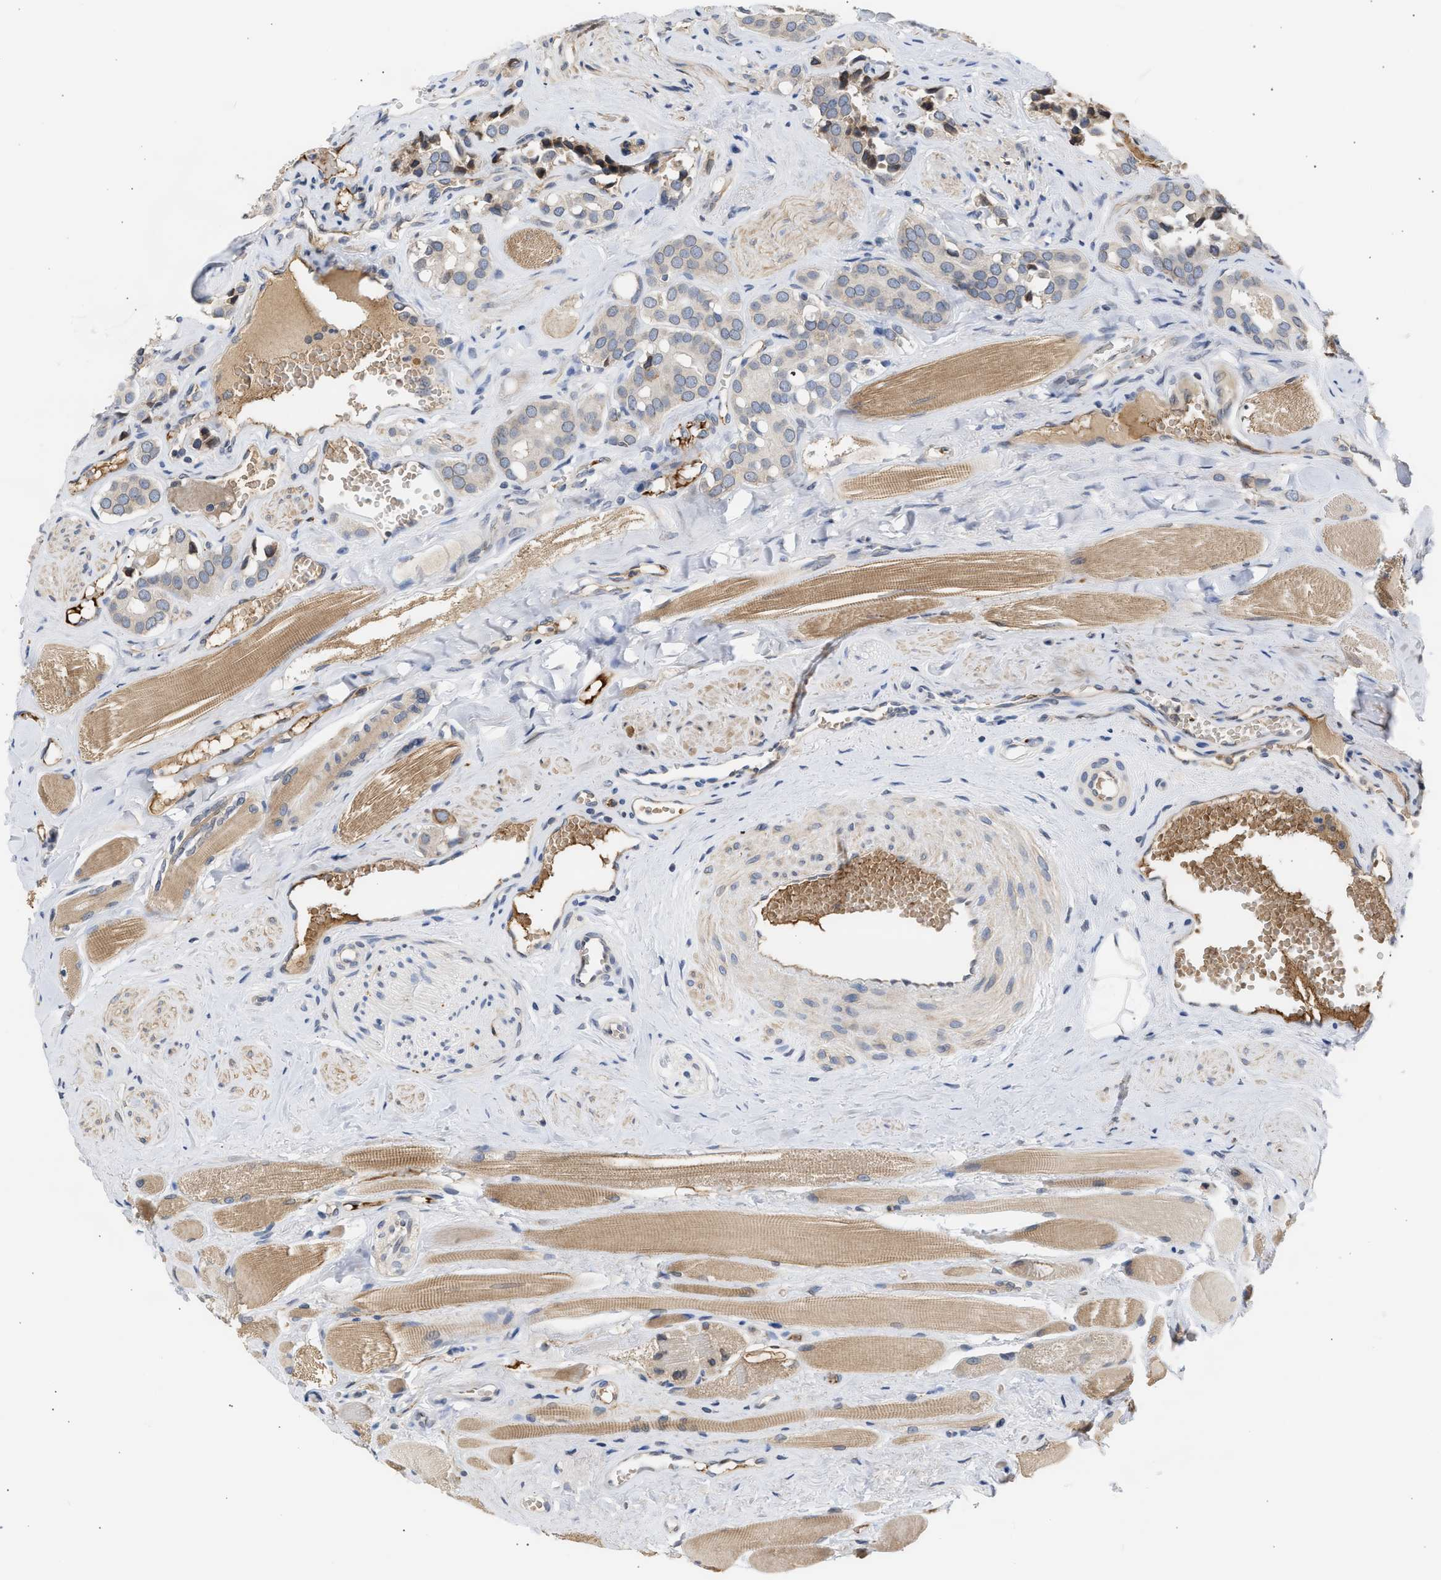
{"staining": {"intensity": "negative", "quantity": "none", "location": "none"}, "tissue": "prostate cancer", "cell_type": "Tumor cells", "image_type": "cancer", "snomed": [{"axis": "morphology", "description": "Adenocarcinoma, High grade"}, {"axis": "topography", "description": "Prostate"}], "caption": "Human prostate cancer stained for a protein using IHC shows no staining in tumor cells.", "gene": "NUP62", "patient": {"sex": "male", "age": 52}}